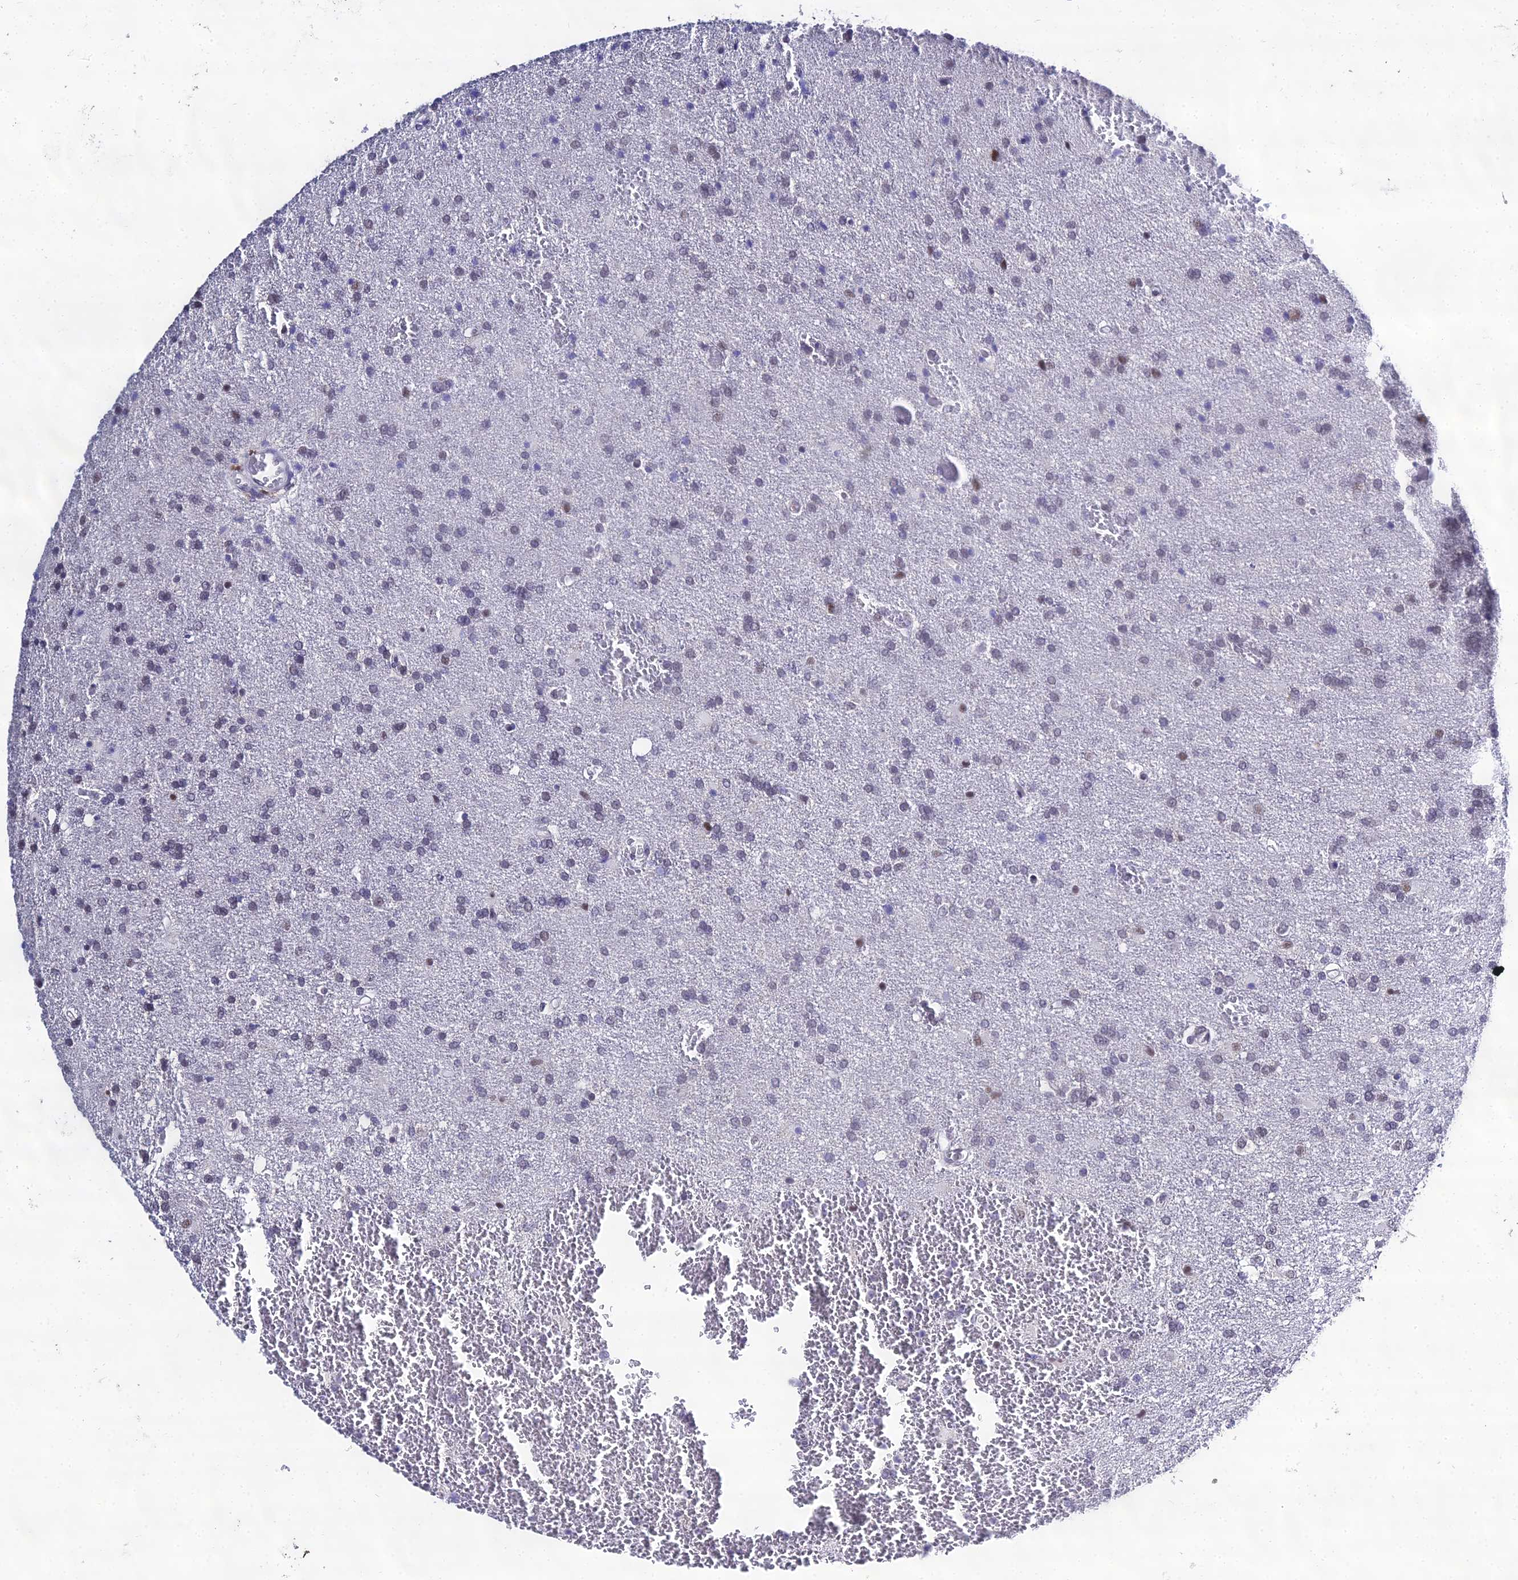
{"staining": {"intensity": "negative", "quantity": "none", "location": "none"}, "tissue": "glioma", "cell_type": "Tumor cells", "image_type": "cancer", "snomed": [{"axis": "morphology", "description": "Glioma, malignant, High grade"}, {"axis": "topography", "description": "Brain"}], "caption": "This is an immunohistochemistry (IHC) image of human glioma. There is no positivity in tumor cells.", "gene": "PPP4R2", "patient": {"sex": "female", "age": 74}}